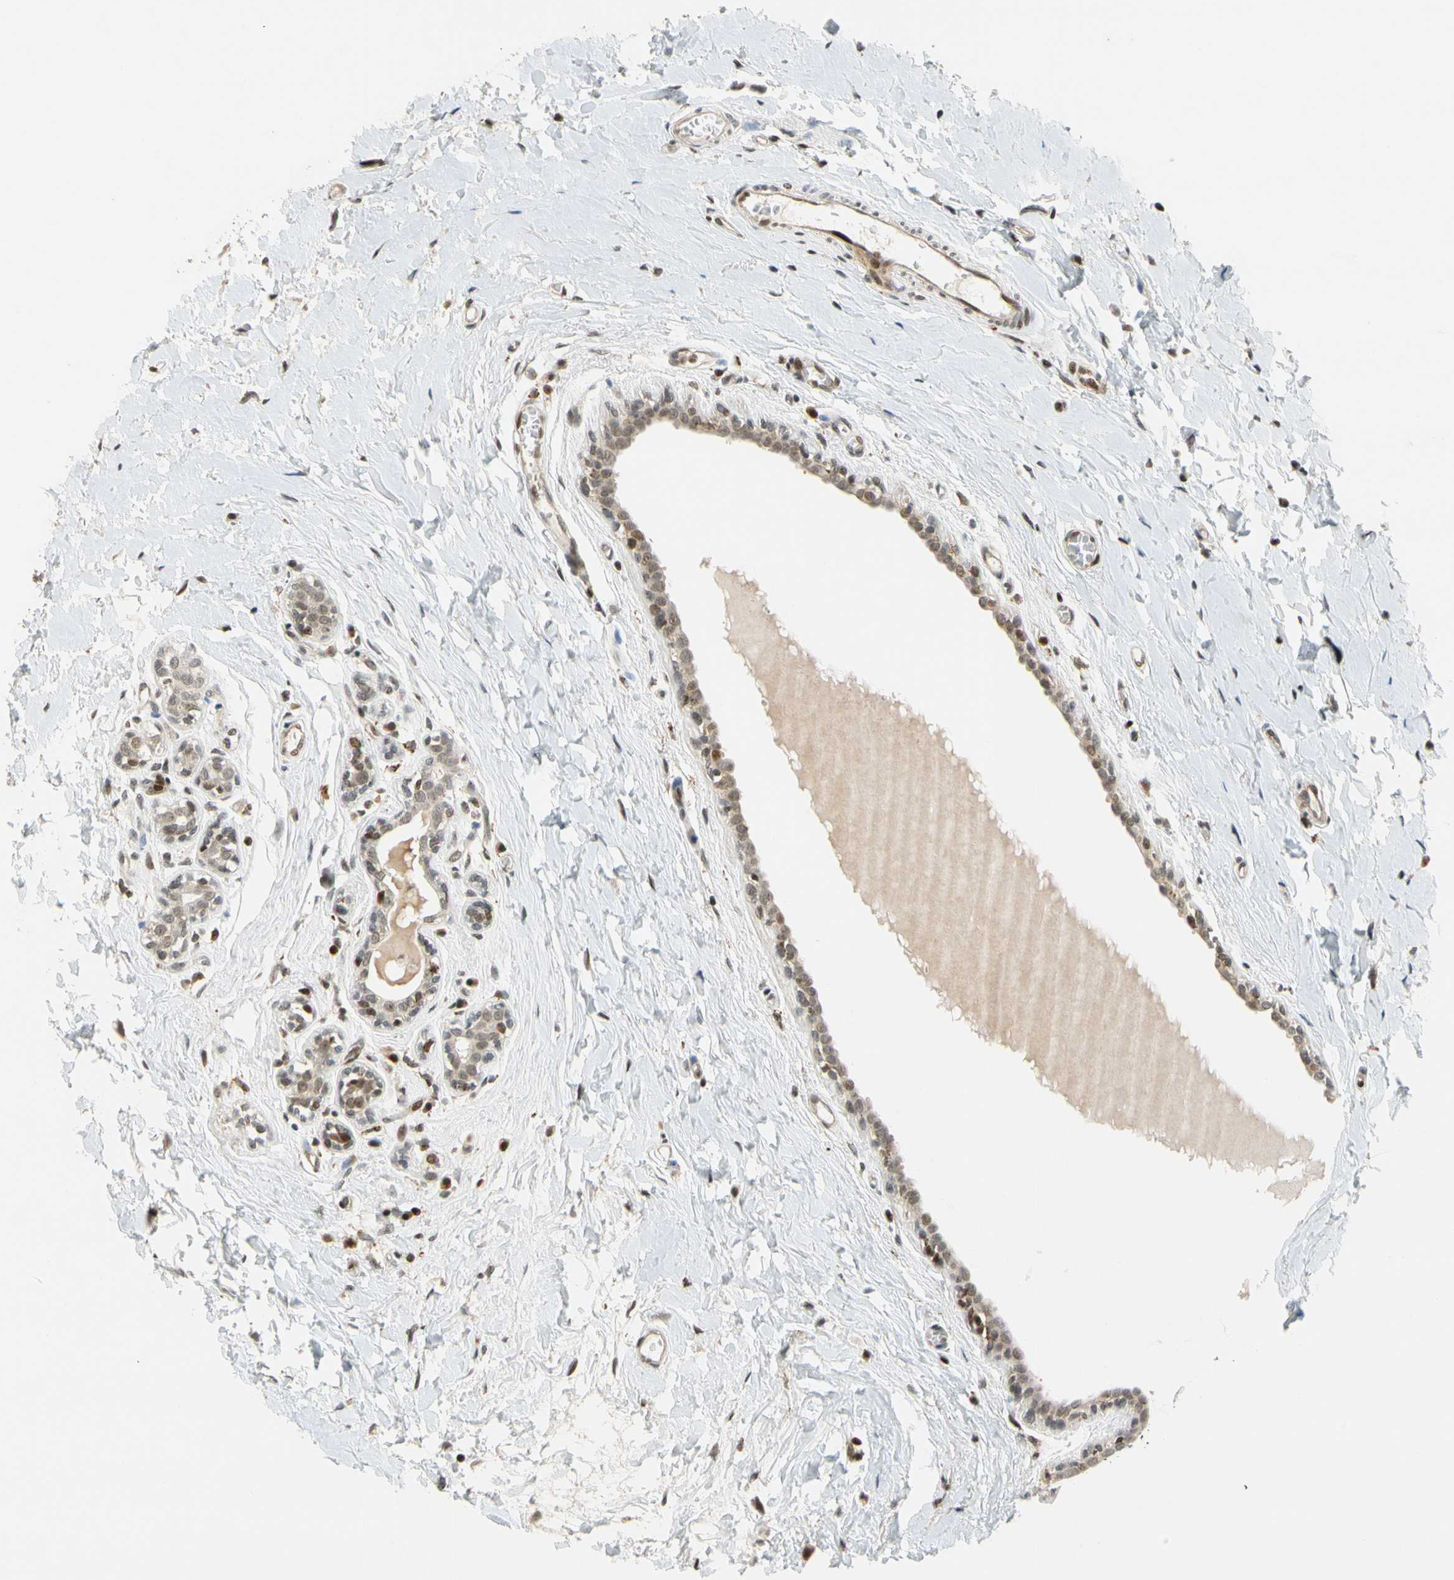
{"staining": {"intensity": "weak", "quantity": ">75%", "location": "cytoplasmic/membranous,nuclear"}, "tissue": "breast cancer", "cell_type": "Tumor cells", "image_type": "cancer", "snomed": [{"axis": "morphology", "description": "Normal tissue, NOS"}, {"axis": "morphology", "description": "Duct carcinoma"}, {"axis": "topography", "description": "Breast"}], "caption": "A high-resolution photomicrograph shows immunohistochemistry (IHC) staining of infiltrating ductal carcinoma (breast), which shows weak cytoplasmic/membranous and nuclear positivity in about >75% of tumor cells.", "gene": "CDK7", "patient": {"sex": "female", "age": 40}}